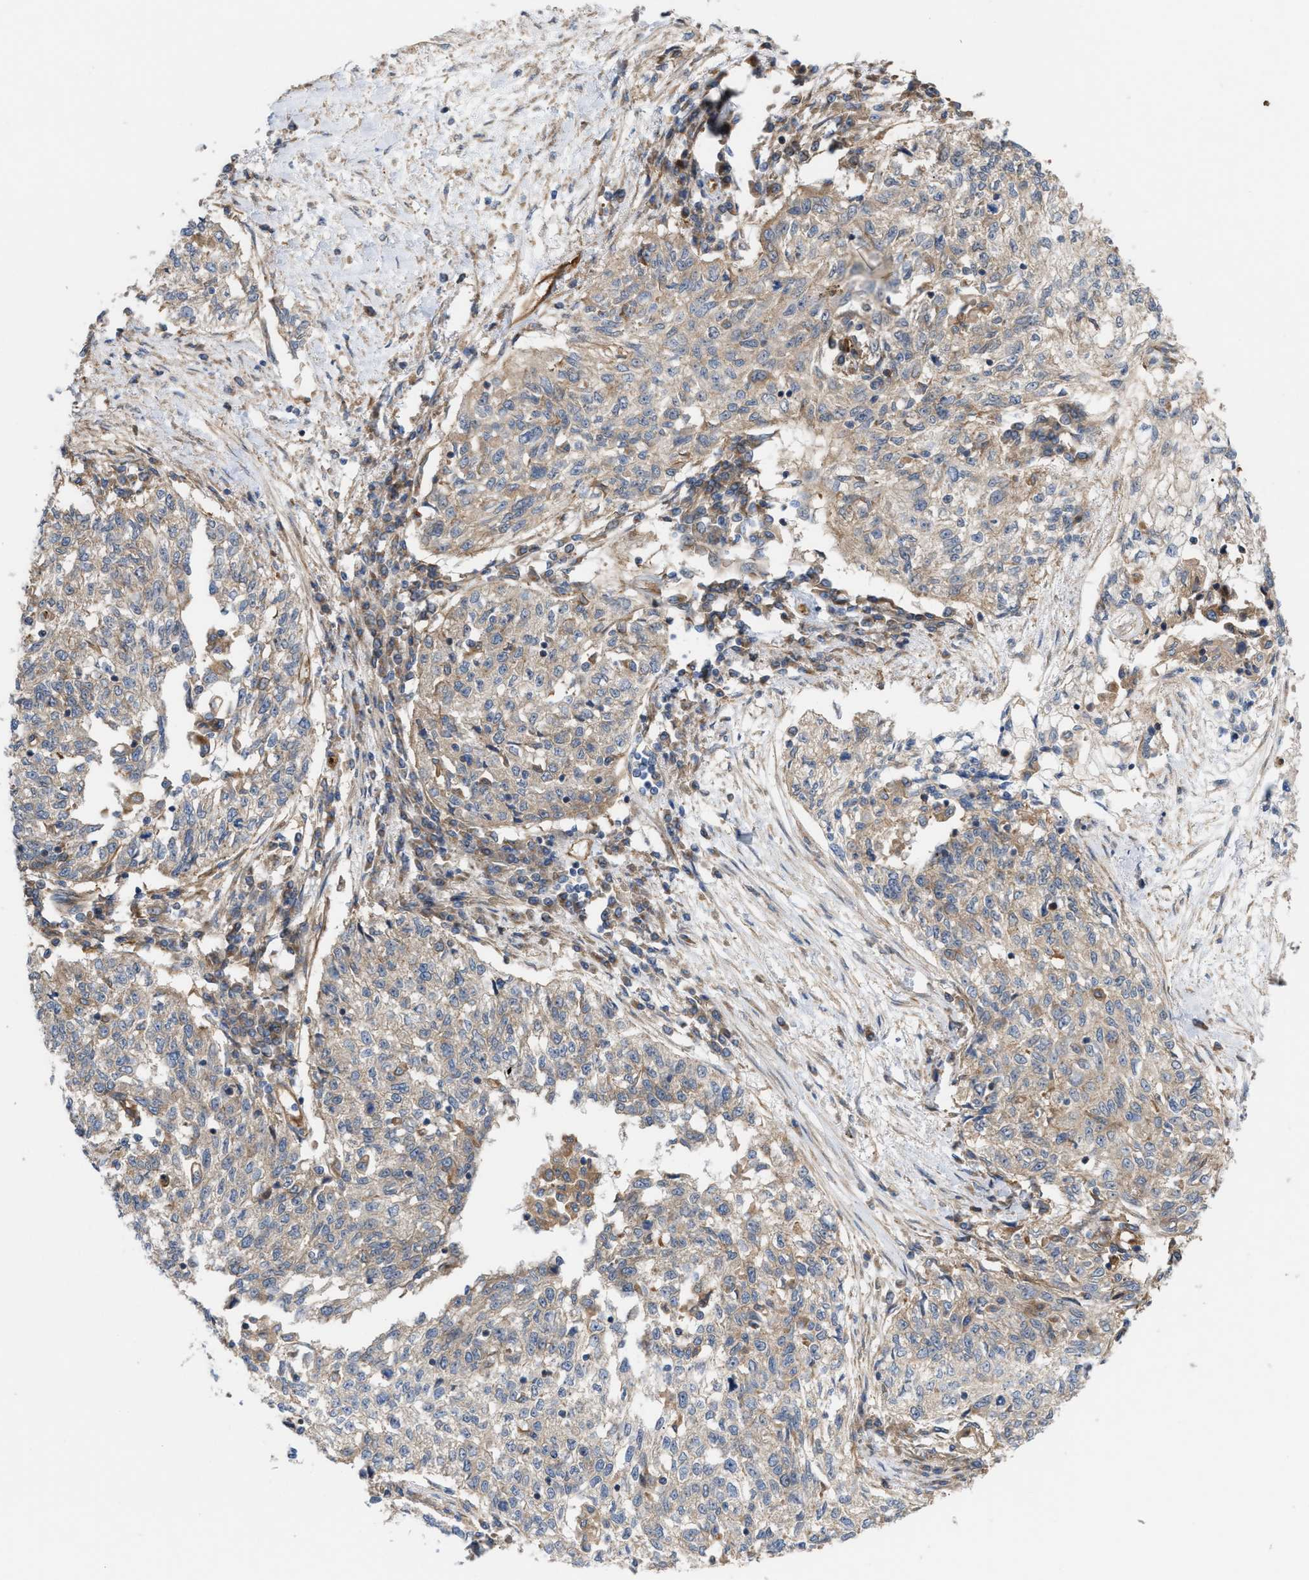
{"staining": {"intensity": "negative", "quantity": "none", "location": "none"}, "tissue": "cervical cancer", "cell_type": "Tumor cells", "image_type": "cancer", "snomed": [{"axis": "morphology", "description": "Squamous cell carcinoma, NOS"}, {"axis": "topography", "description": "Cervix"}], "caption": "DAB immunohistochemical staining of cervical squamous cell carcinoma reveals no significant expression in tumor cells.", "gene": "EPS15L1", "patient": {"sex": "female", "age": 57}}